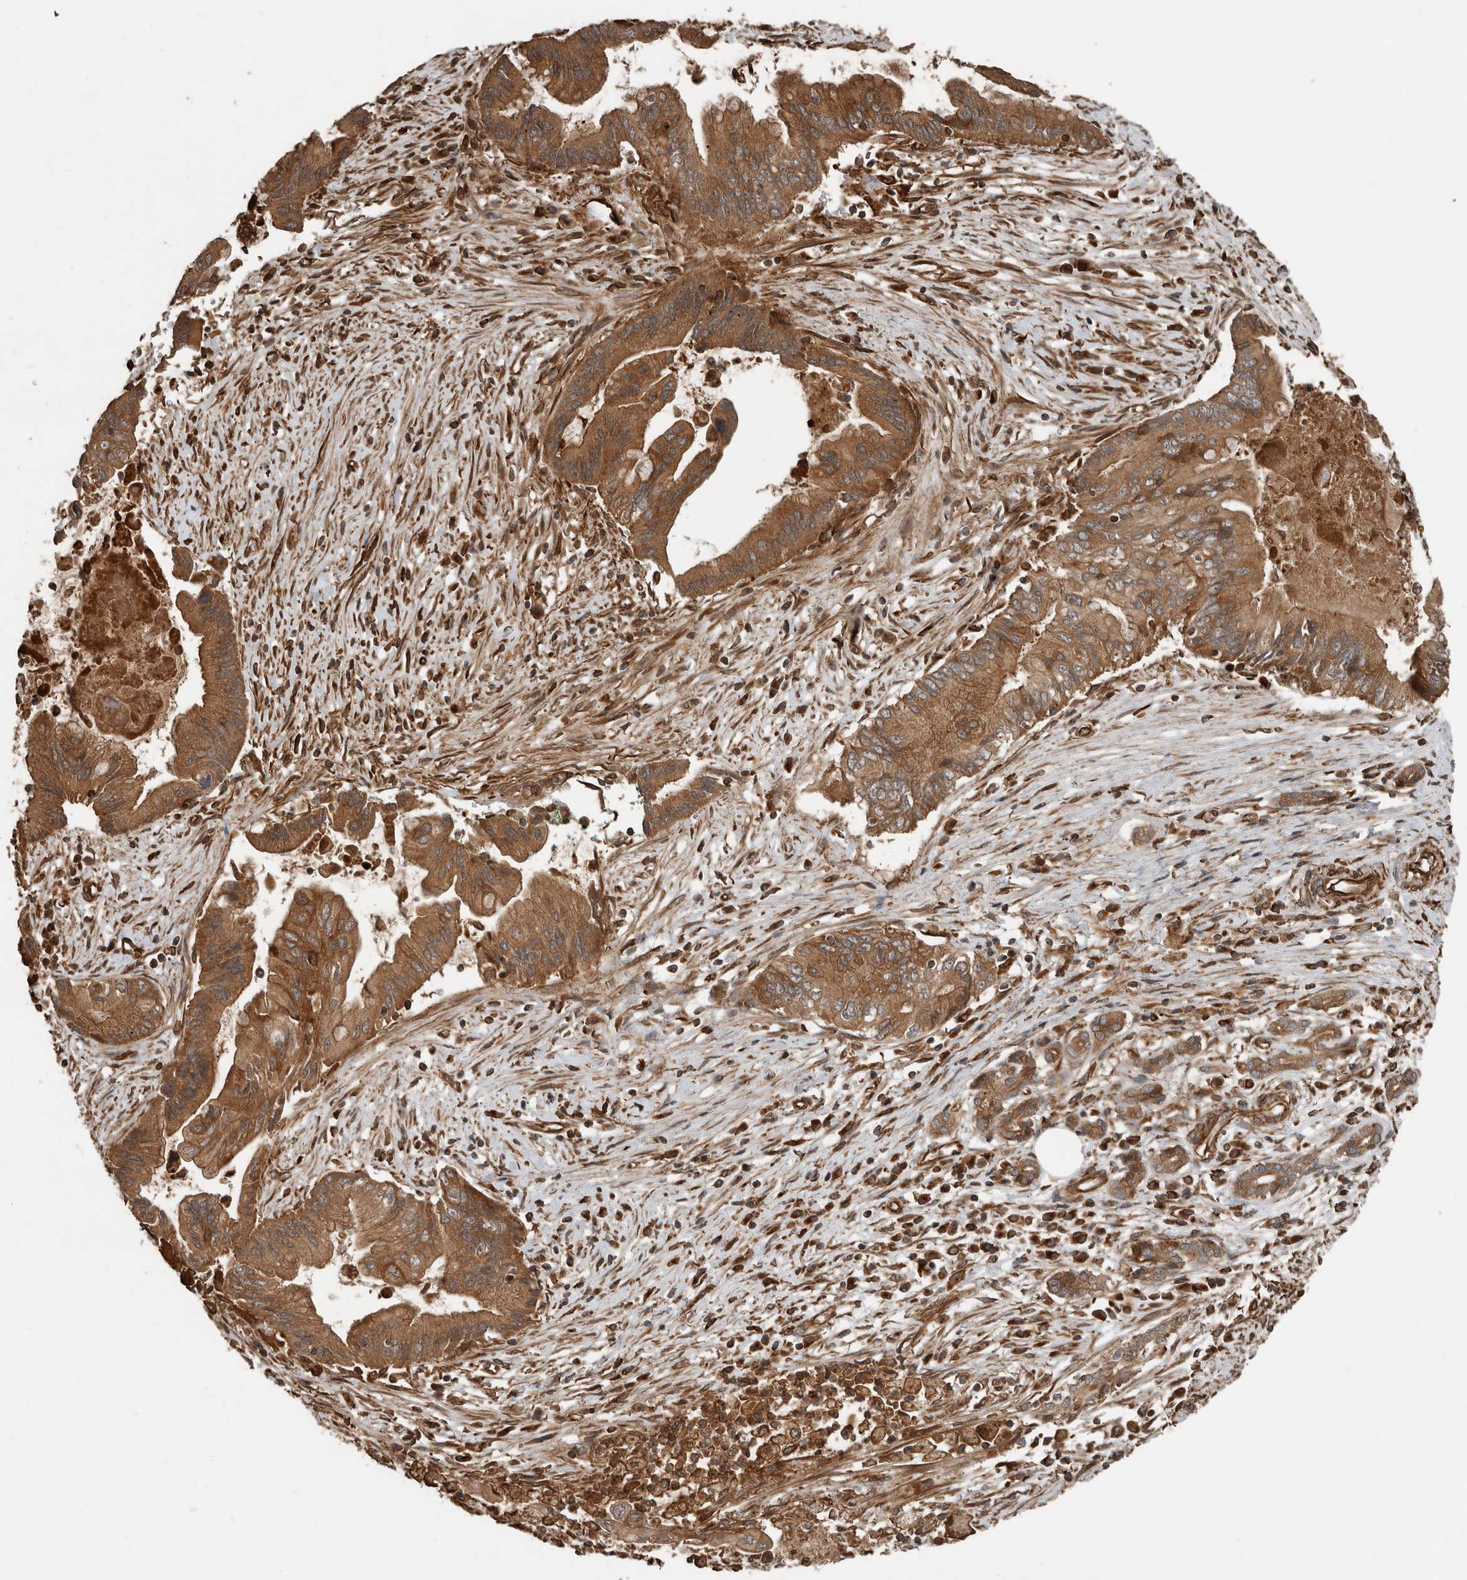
{"staining": {"intensity": "moderate", "quantity": ">75%", "location": "cytoplasmic/membranous"}, "tissue": "pancreatic cancer", "cell_type": "Tumor cells", "image_type": "cancer", "snomed": [{"axis": "morphology", "description": "Adenocarcinoma, NOS"}, {"axis": "topography", "description": "Pancreas"}], "caption": "A micrograph of human pancreatic adenocarcinoma stained for a protein demonstrates moderate cytoplasmic/membranous brown staining in tumor cells. (DAB = brown stain, brightfield microscopy at high magnification).", "gene": "YOD1", "patient": {"sex": "male", "age": 78}}